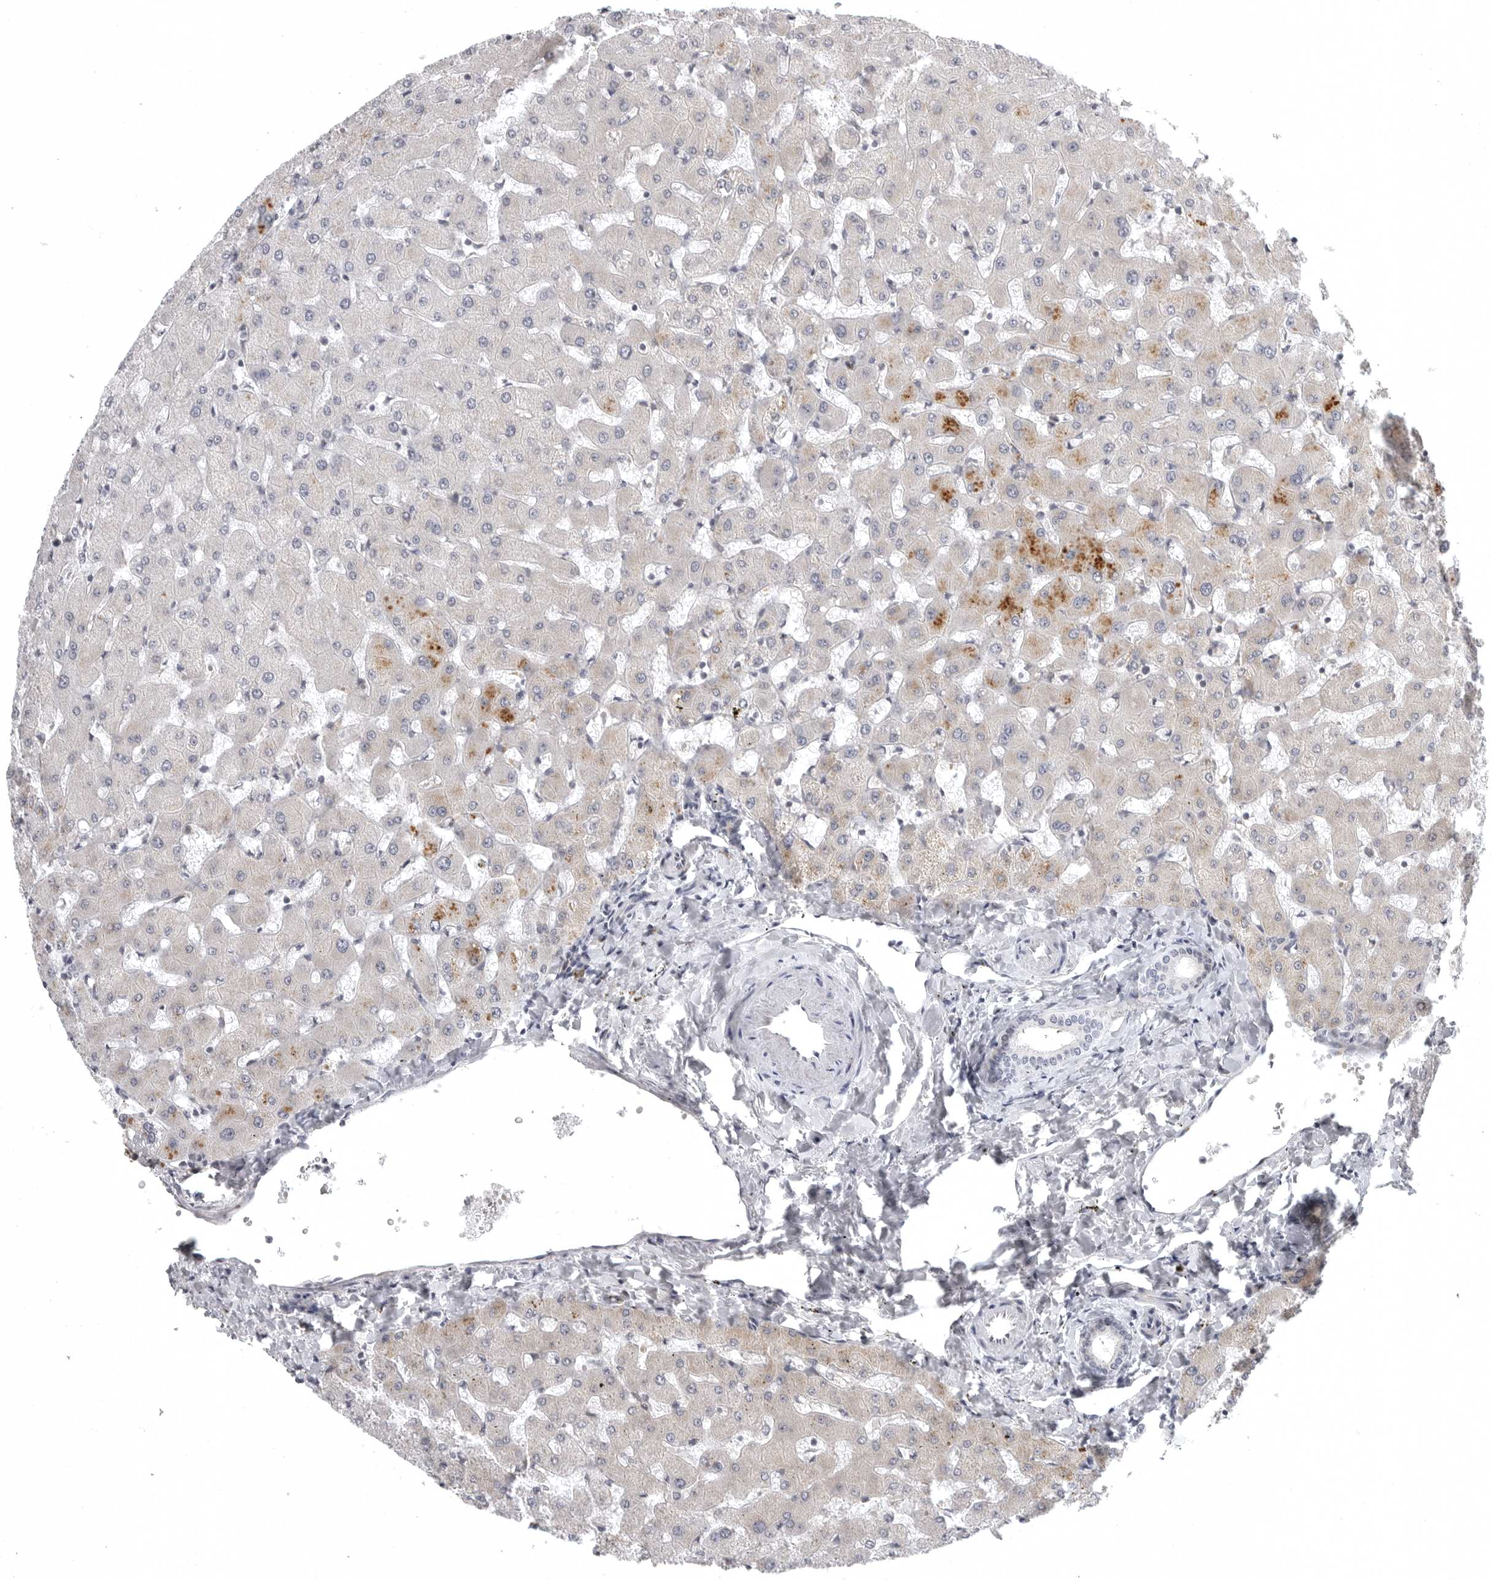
{"staining": {"intensity": "negative", "quantity": "none", "location": "none"}, "tissue": "liver", "cell_type": "Cholangiocytes", "image_type": "normal", "snomed": [{"axis": "morphology", "description": "Normal tissue, NOS"}, {"axis": "topography", "description": "Liver"}], "caption": "Immunohistochemistry (IHC) of unremarkable liver exhibits no positivity in cholangiocytes. (DAB immunohistochemistry (IHC), high magnification).", "gene": "CD300LD", "patient": {"sex": "female", "age": 63}}